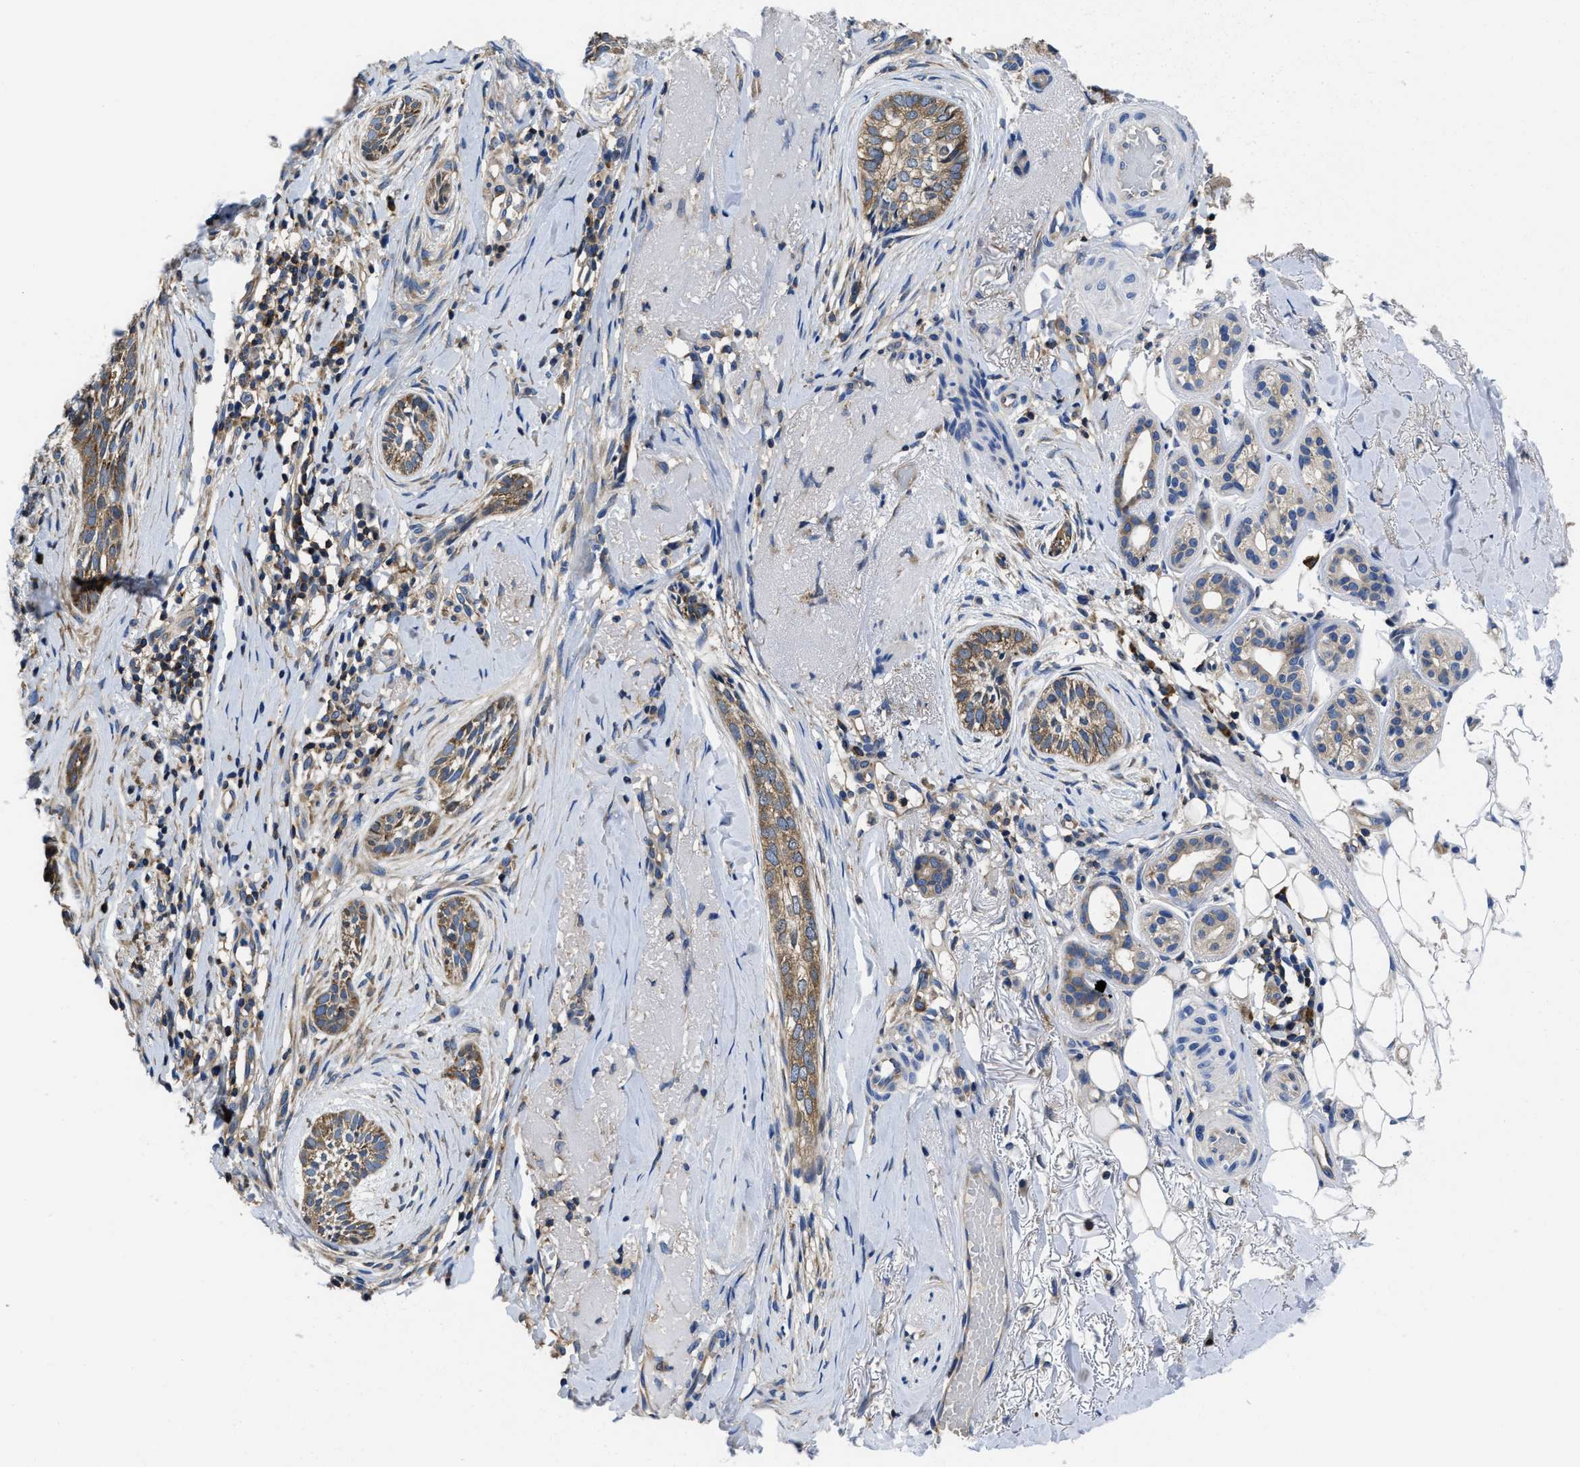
{"staining": {"intensity": "moderate", "quantity": ">75%", "location": "cytoplasmic/membranous"}, "tissue": "skin cancer", "cell_type": "Tumor cells", "image_type": "cancer", "snomed": [{"axis": "morphology", "description": "Basal cell carcinoma"}, {"axis": "topography", "description": "Skin"}], "caption": "IHC photomicrograph of neoplastic tissue: human skin cancer stained using immunohistochemistry shows medium levels of moderate protein expression localized specifically in the cytoplasmic/membranous of tumor cells, appearing as a cytoplasmic/membranous brown color.", "gene": "YARS1", "patient": {"sex": "female", "age": 88}}